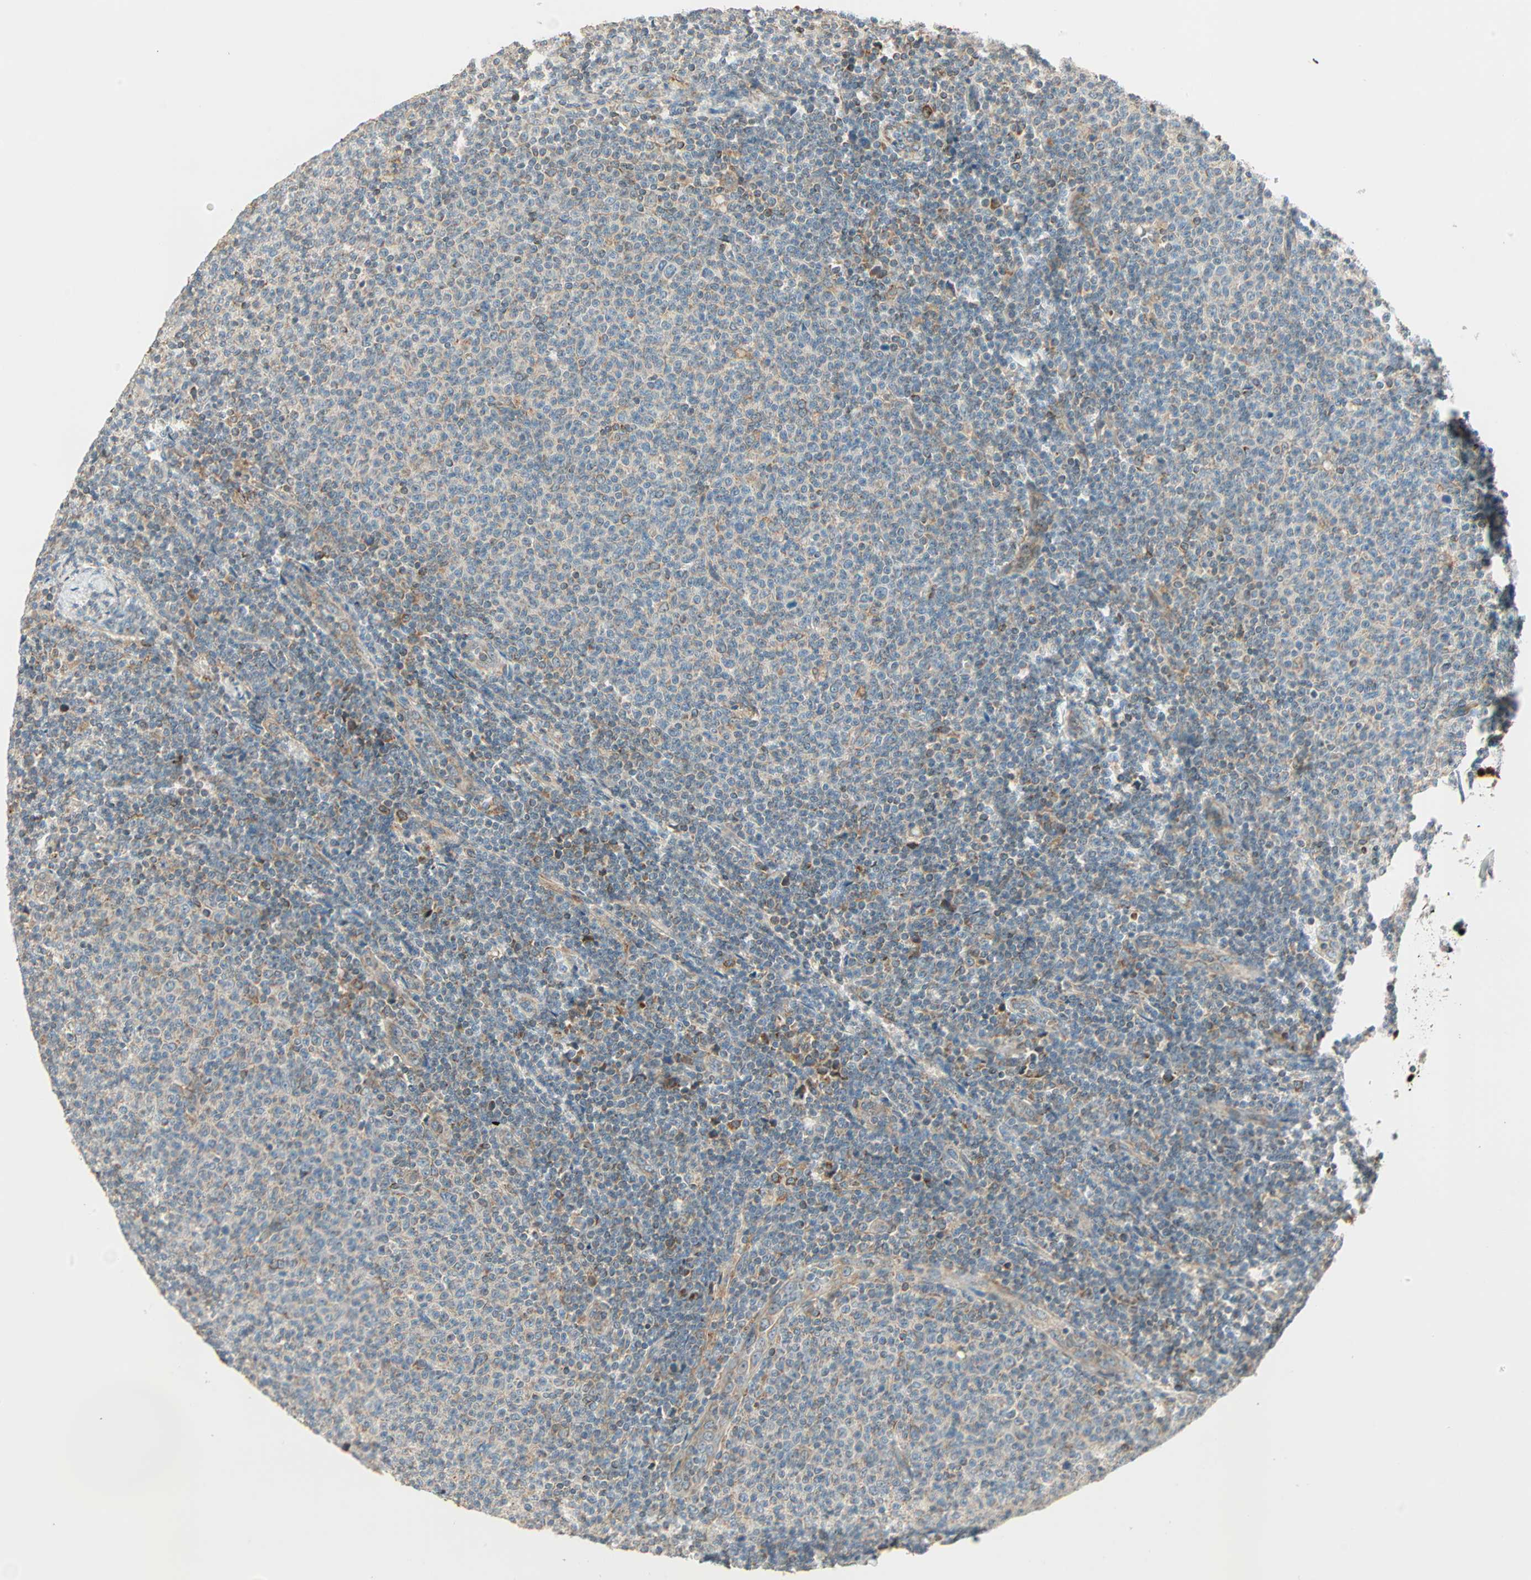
{"staining": {"intensity": "weak", "quantity": "<25%", "location": "cytoplasmic/membranous"}, "tissue": "lymphoma", "cell_type": "Tumor cells", "image_type": "cancer", "snomed": [{"axis": "morphology", "description": "Malignant lymphoma, non-Hodgkin's type, Low grade"}, {"axis": "topography", "description": "Lymph node"}], "caption": "Tumor cells are negative for protein expression in human lymphoma. Brightfield microscopy of immunohistochemistry (IHC) stained with DAB (3,3'-diaminobenzidine) (brown) and hematoxylin (blue), captured at high magnification.", "gene": "PNPLA6", "patient": {"sex": "male", "age": 66}}